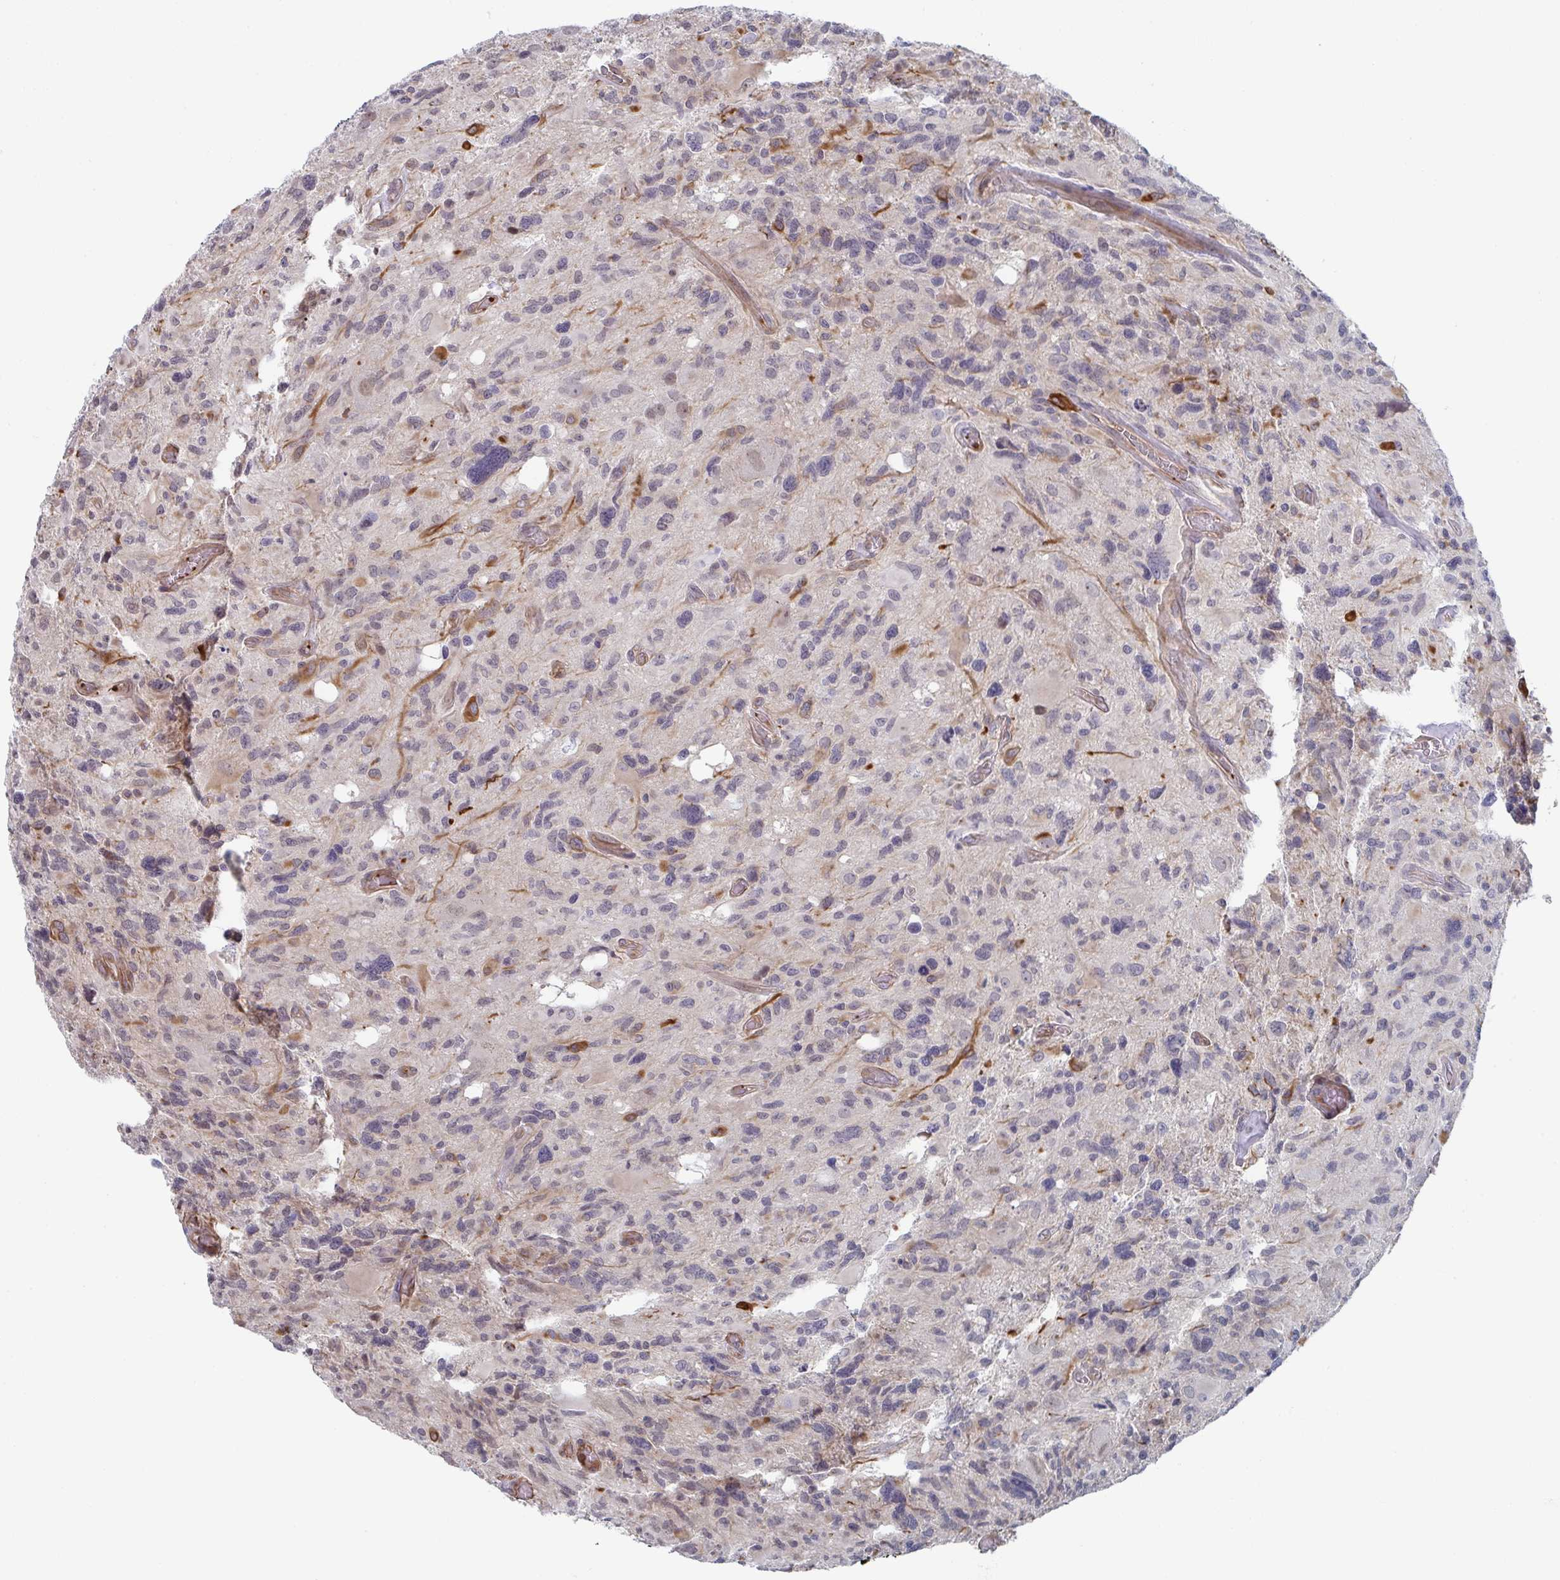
{"staining": {"intensity": "negative", "quantity": "none", "location": "none"}, "tissue": "glioma", "cell_type": "Tumor cells", "image_type": "cancer", "snomed": [{"axis": "morphology", "description": "Glioma, malignant, High grade"}, {"axis": "topography", "description": "Brain"}], "caption": "Tumor cells show no significant positivity in glioma.", "gene": "NEURL4", "patient": {"sex": "male", "age": 49}}